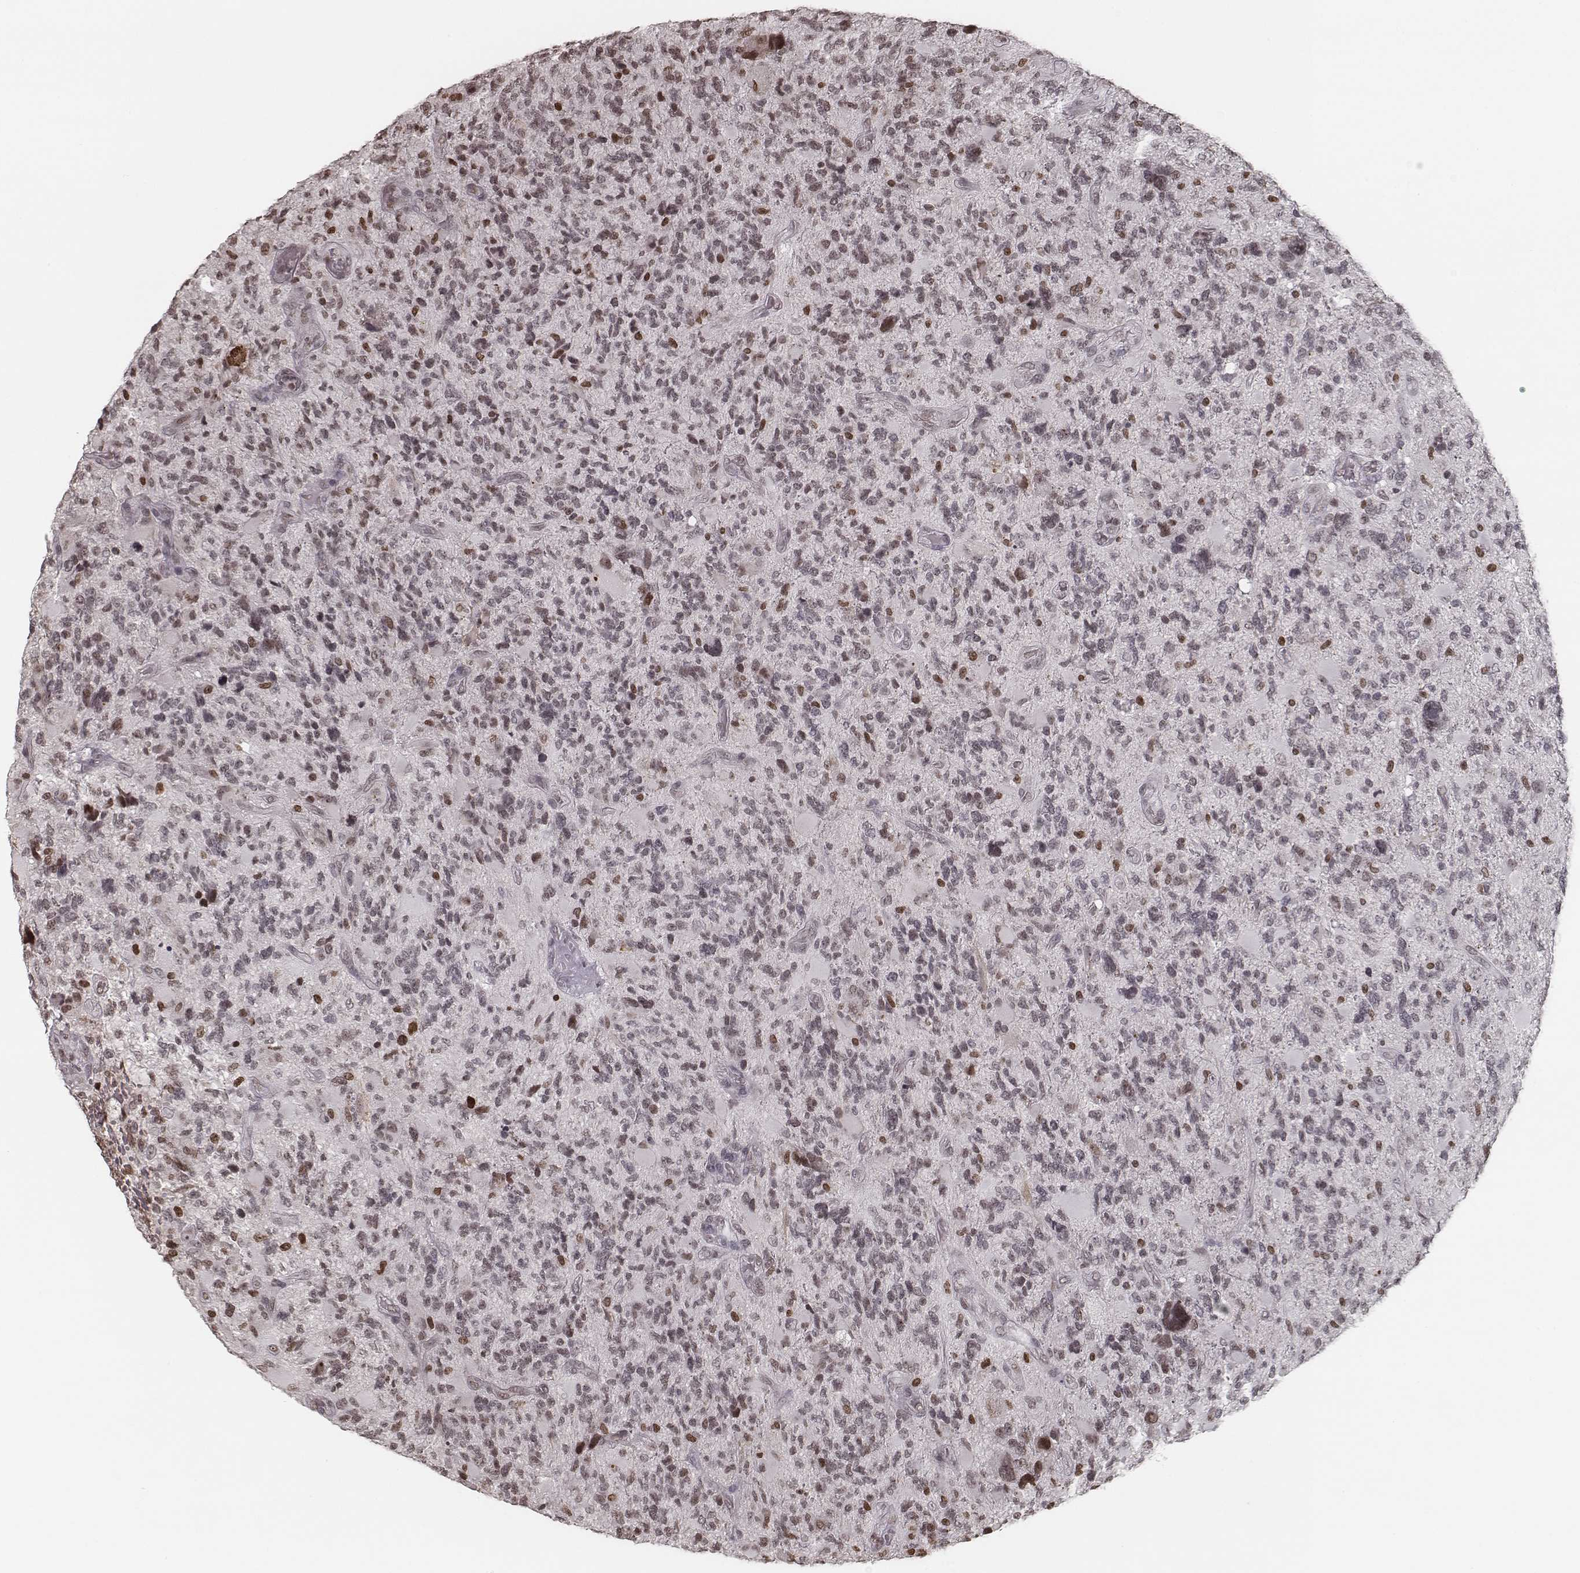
{"staining": {"intensity": "negative", "quantity": "none", "location": "none"}, "tissue": "glioma", "cell_type": "Tumor cells", "image_type": "cancer", "snomed": [{"axis": "morphology", "description": "Glioma, malignant, High grade"}, {"axis": "topography", "description": "Brain"}], "caption": "Immunohistochemical staining of human glioma exhibits no significant expression in tumor cells.", "gene": "HMGA2", "patient": {"sex": "female", "age": 71}}